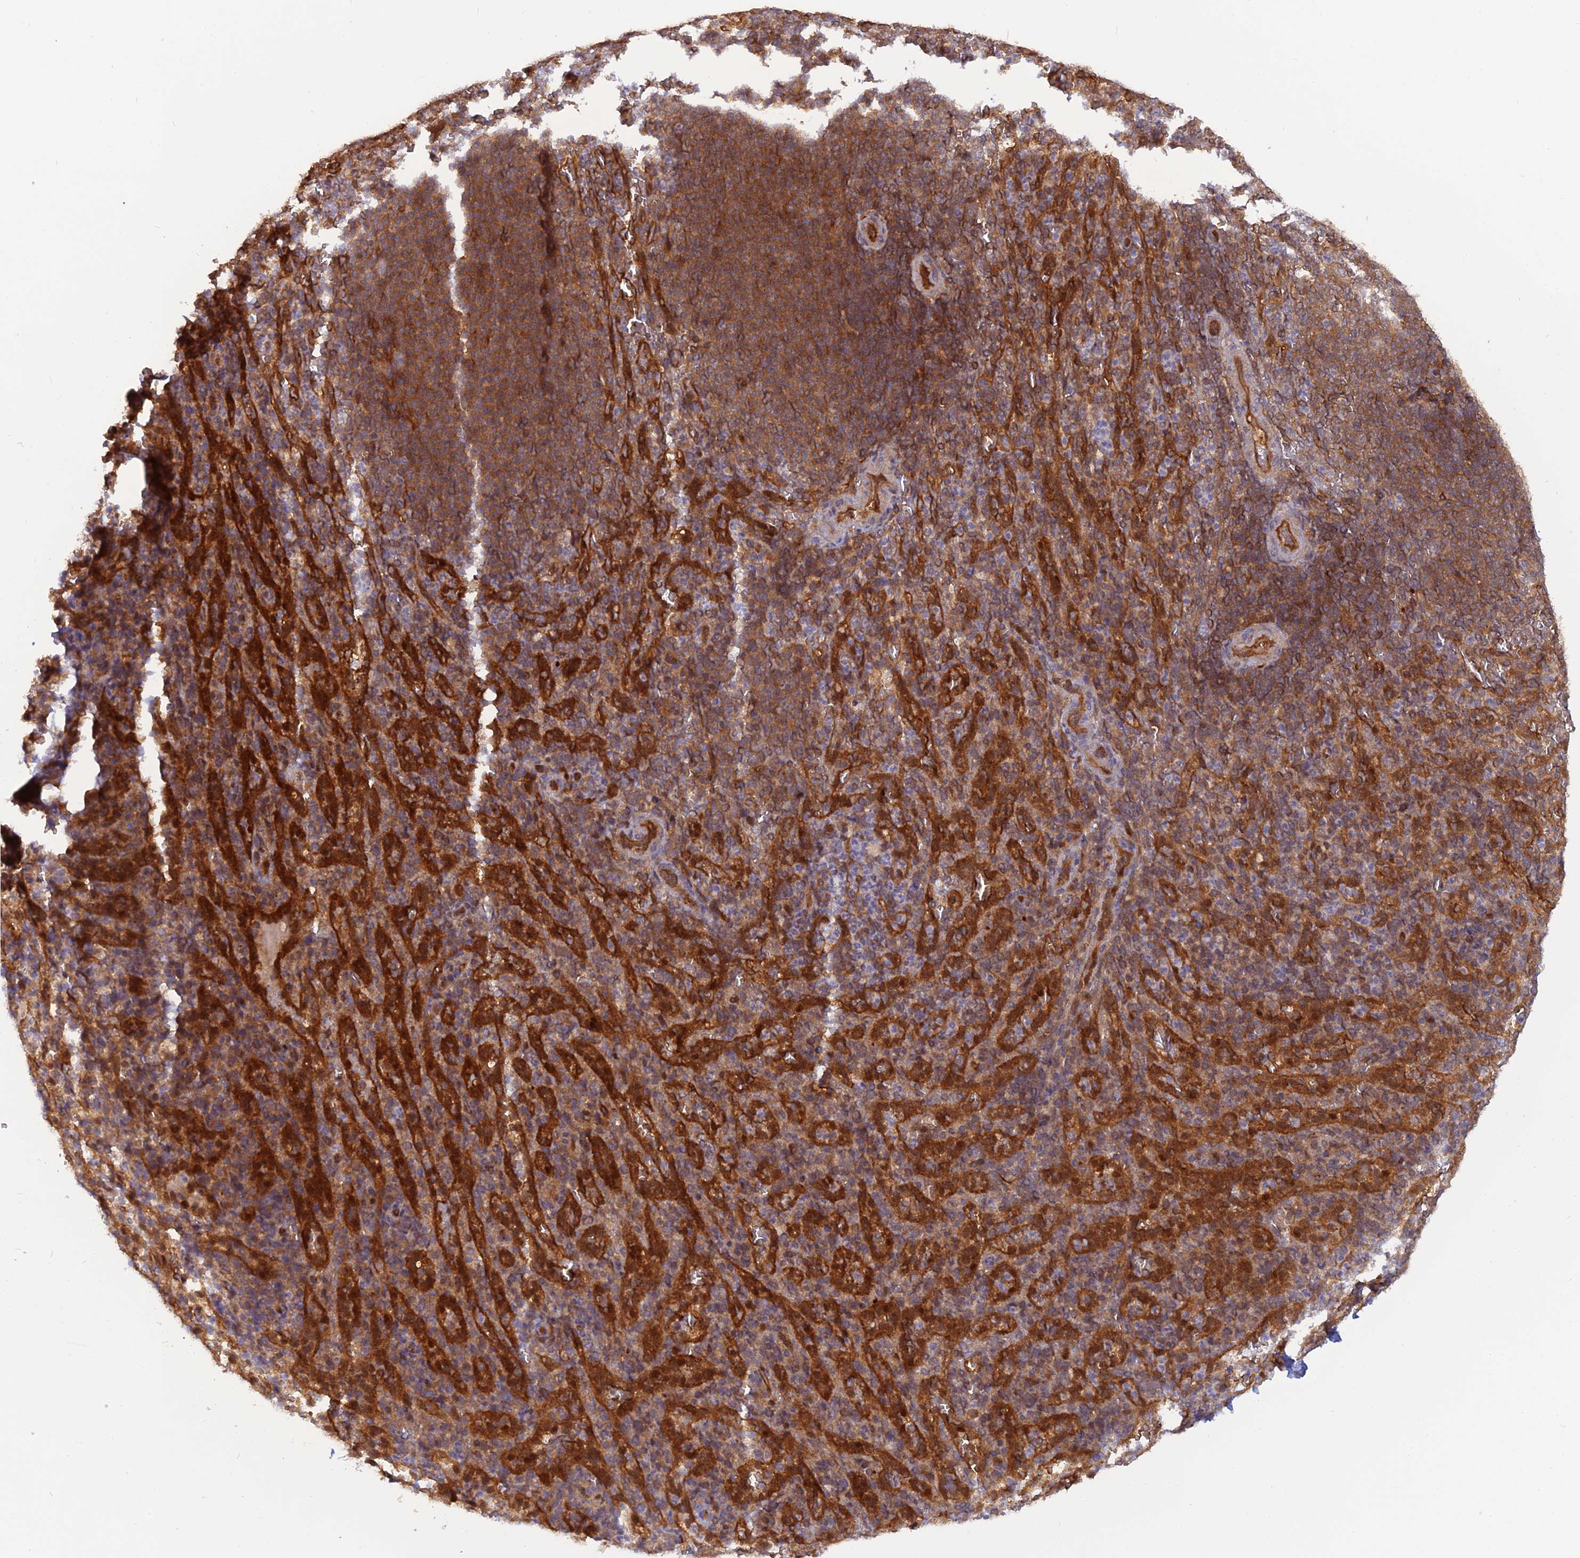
{"staining": {"intensity": "moderate", "quantity": "25%-75%", "location": "cytoplasmic/membranous,nuclear"}, "tissue": "spleen", "cell_type": "Cells in red pulp", "image_type": "normal", "snomed": [{"axis": "morphology", "description": "Normal tissue, NOS"}, {"axis": "topography", "description": "Spleen"}], "caption": "The immunohistochemical stain highlights moderate cytoplasmic/membranous,nuclear staining in cells in red pulp of normal spleen. (IHC, brightfield microscopy, high magnification).", "gene": "ARL2BP", "patient": {"sex": "female", "age": 21}}